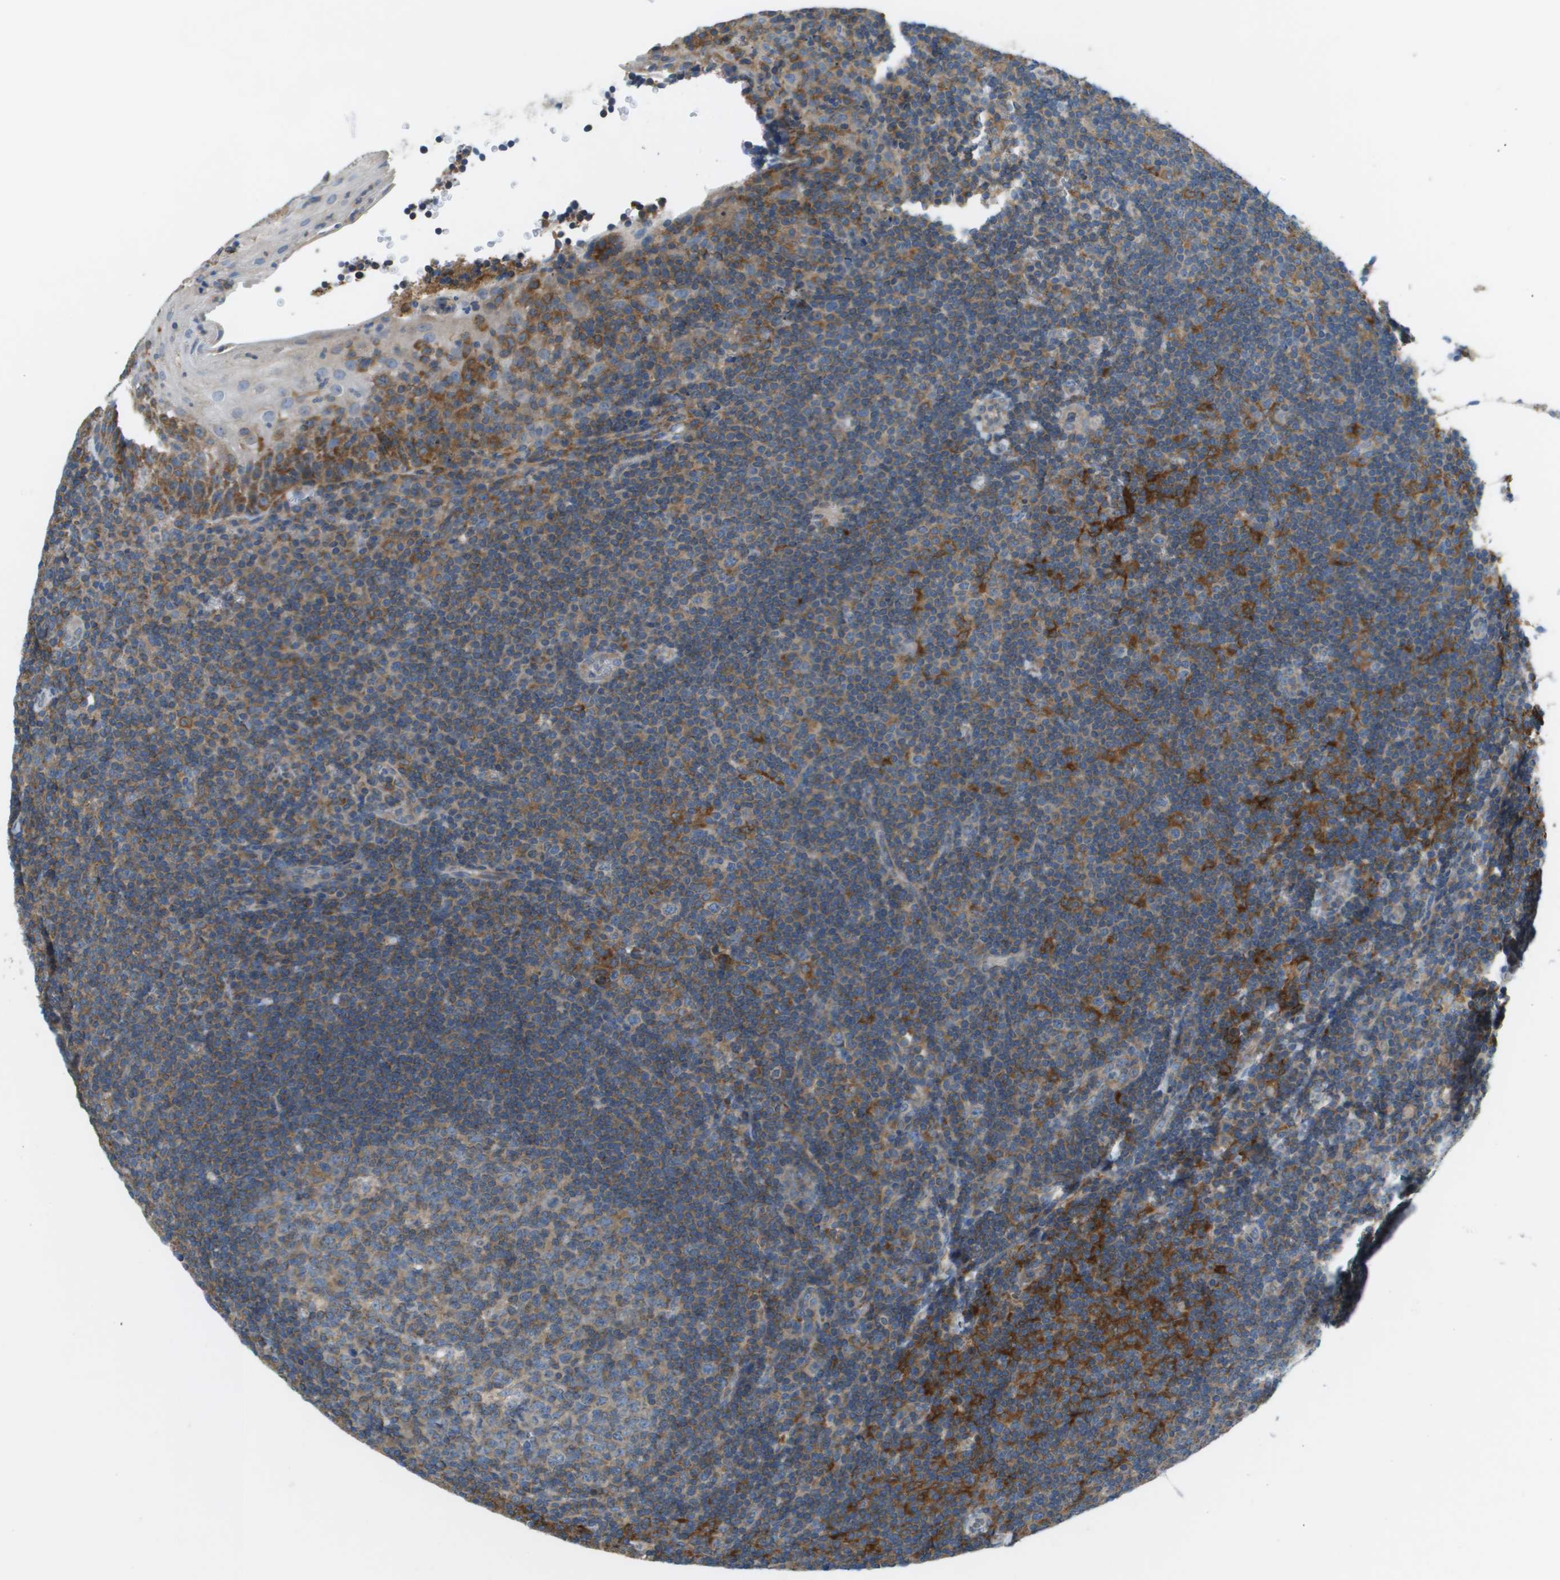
{"staining": {"intensity": "moderate", "quantity": ">75%", "location": "cytoplasmic/membranous"}, "tissue": "tonsil", "cell_type": "Germinal center cells", "image_type": "normal", "snomed": [{"axis": "morphology", "description": "Normal tissue, NOS"}, {"axis": "topography", "description": "Tonsil"}], "caption": "Immunohistochemistry (IHC) micrograph of normal human tonsil stained for a protein (brown), which shows medium levels of moderate cytoplasmic/membranous staining in about >75% of germinal center cells.", "gene": "TAOK3", "patient": {"sex": "male", "age": 37}}